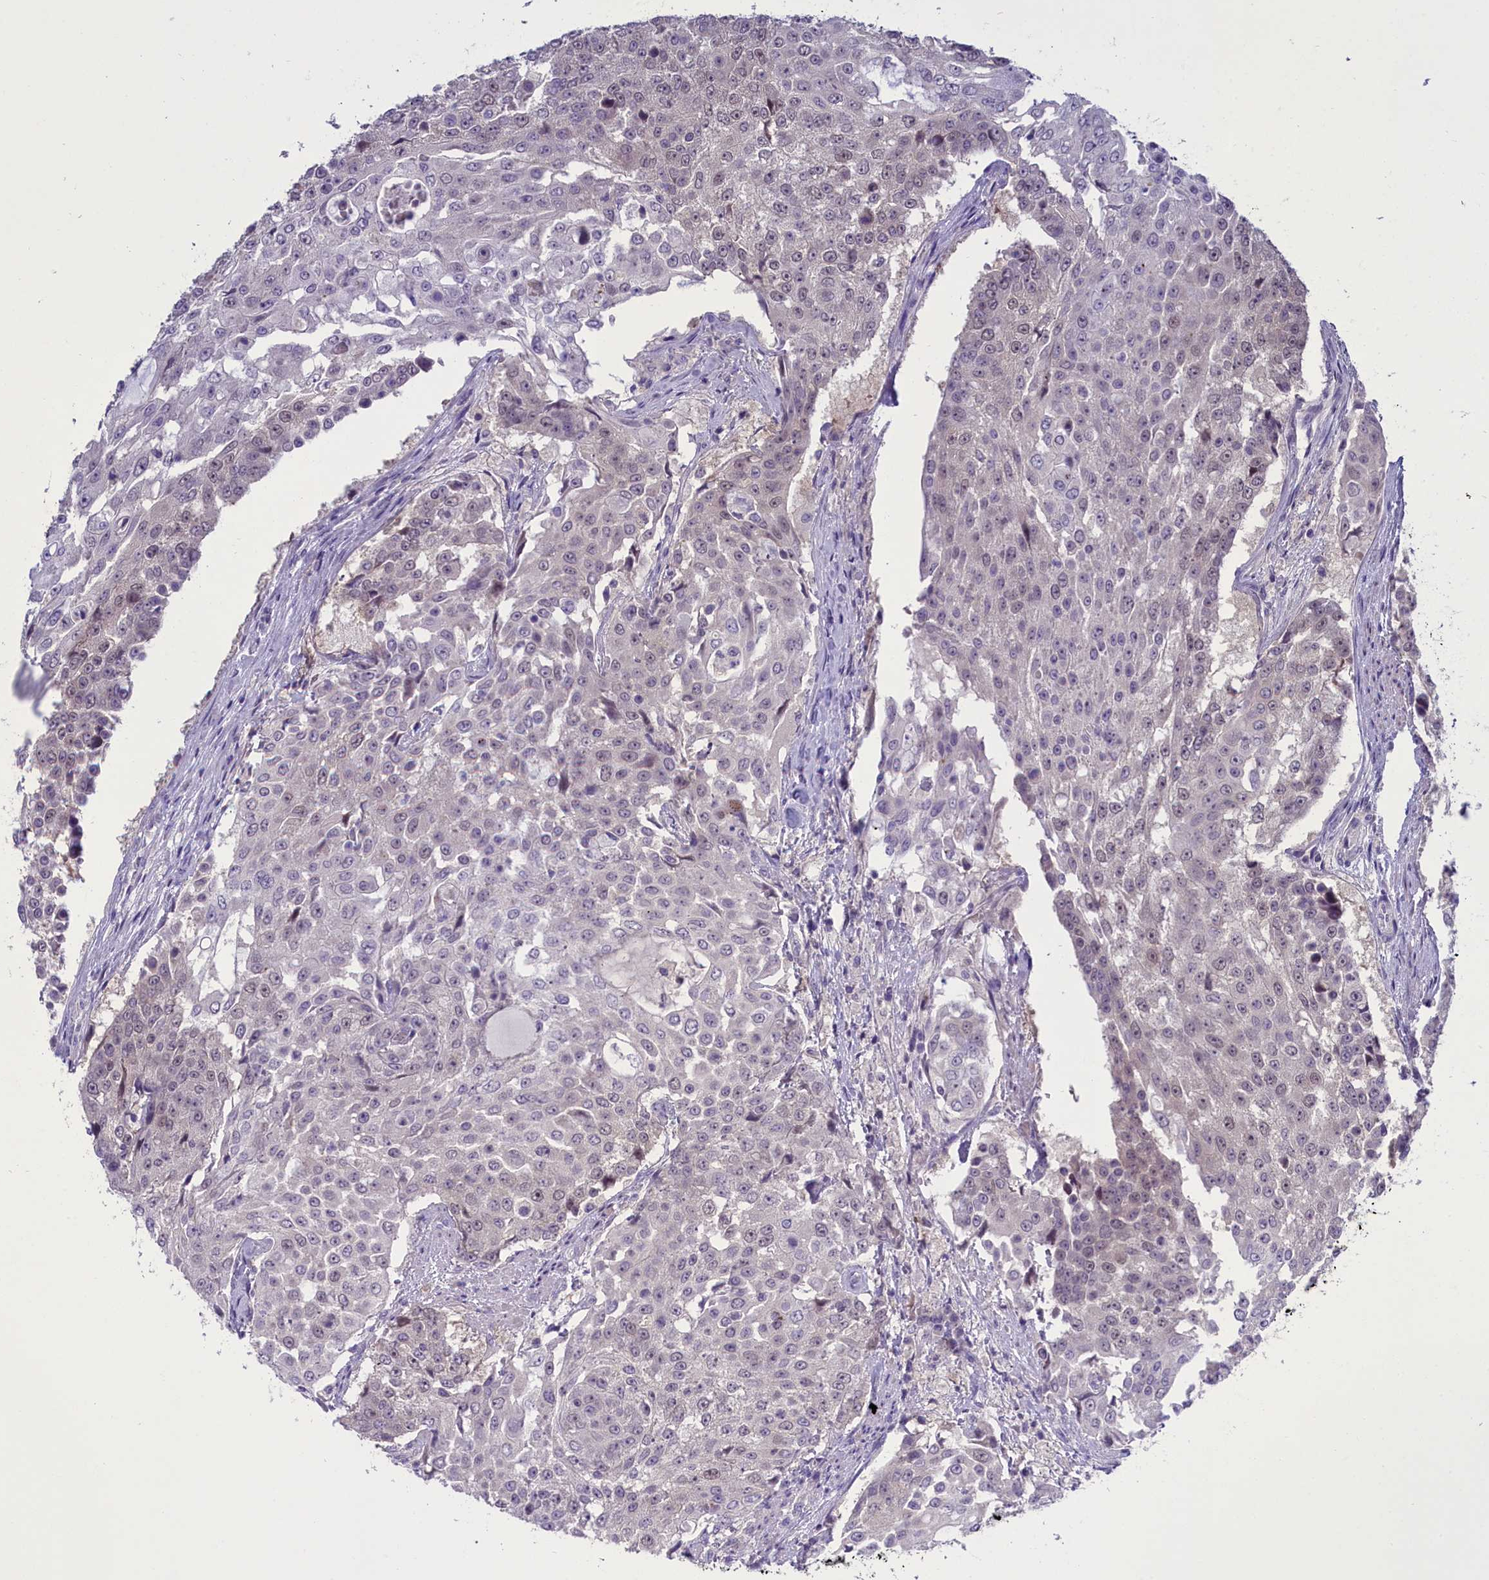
{"staining": {"intensity": "weak", "quantity": "<25%", "location": "nuclear"}, "tissue": "urothelial cancer", "cell_type": "Tumor cells", "image_type": "cancer", "snomed": [{"axis": "morphology", "description": "Urothelial carcinoma, High grade"}, {"axis": "topography", "description": "Urinary bladder"}], "caption": "High magnification brightfield microscopy of urothelial carcinoma (high-grade) stained with DAB (3,3'-diaminobenzidine) (brown) and counterstained with hematoxylin (blue): tumor cells show no significant expression. The staining is performed using DAB (3,3'-diaminobenzidine) brown chromogen with nuclei counter-stained in using hematoxylin.", "gene": "ENPP6", "patient": {"sex": "female", "age": 63}}